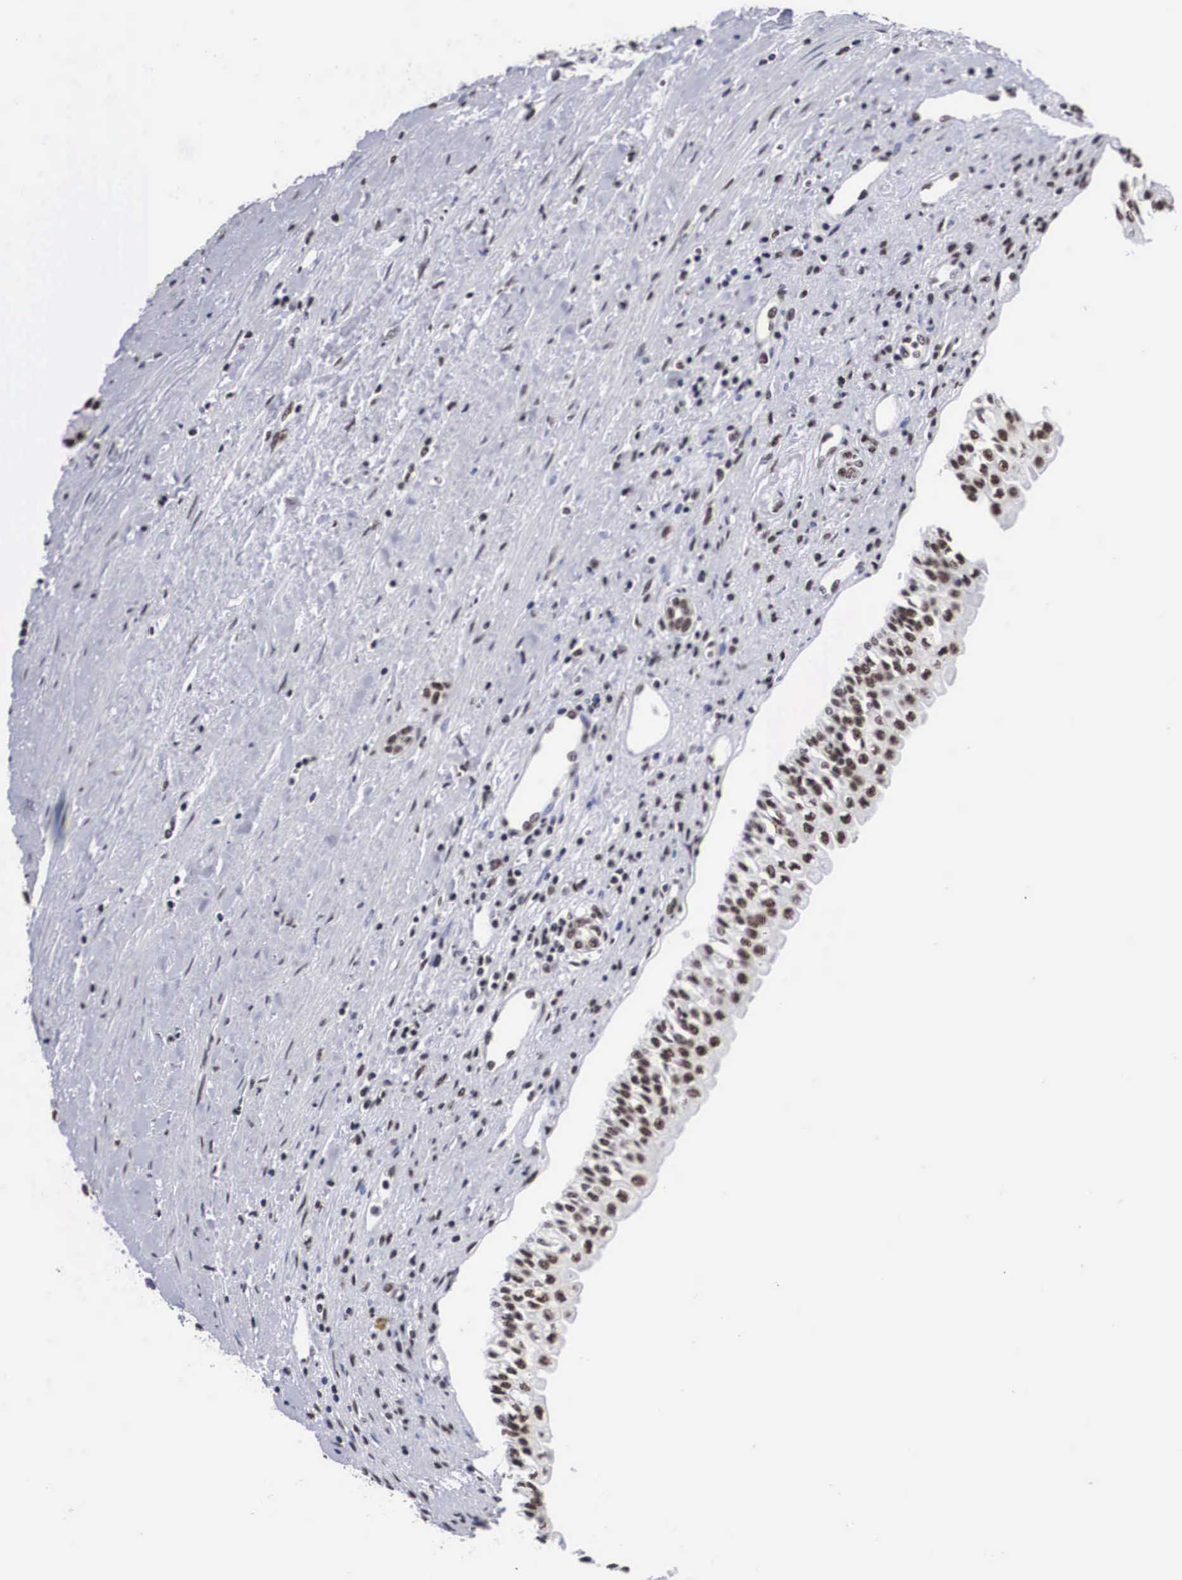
{"staining": {"intensity": "moderate", "quantity": "25%-75%", "location": "nuclear"}, "tissue": "renal cancer", "cell_type": "Tumor cells", "image_type": "cancer", "snomed": [{"axis": "morphology", "description": "Adenocarcinoma, NOS"}, {"axis": "topography", "description": "Kidney"}], "caption": "Tumor cells demonstrate medium levels of moderate nuclear positivity in approximately 25%-75% of cells in renal cancer. (Brightfield microscopy of DAB IHC at high magnification).", "gene": "ACIN1", "patient": {"sex": "male", "age": 56}}